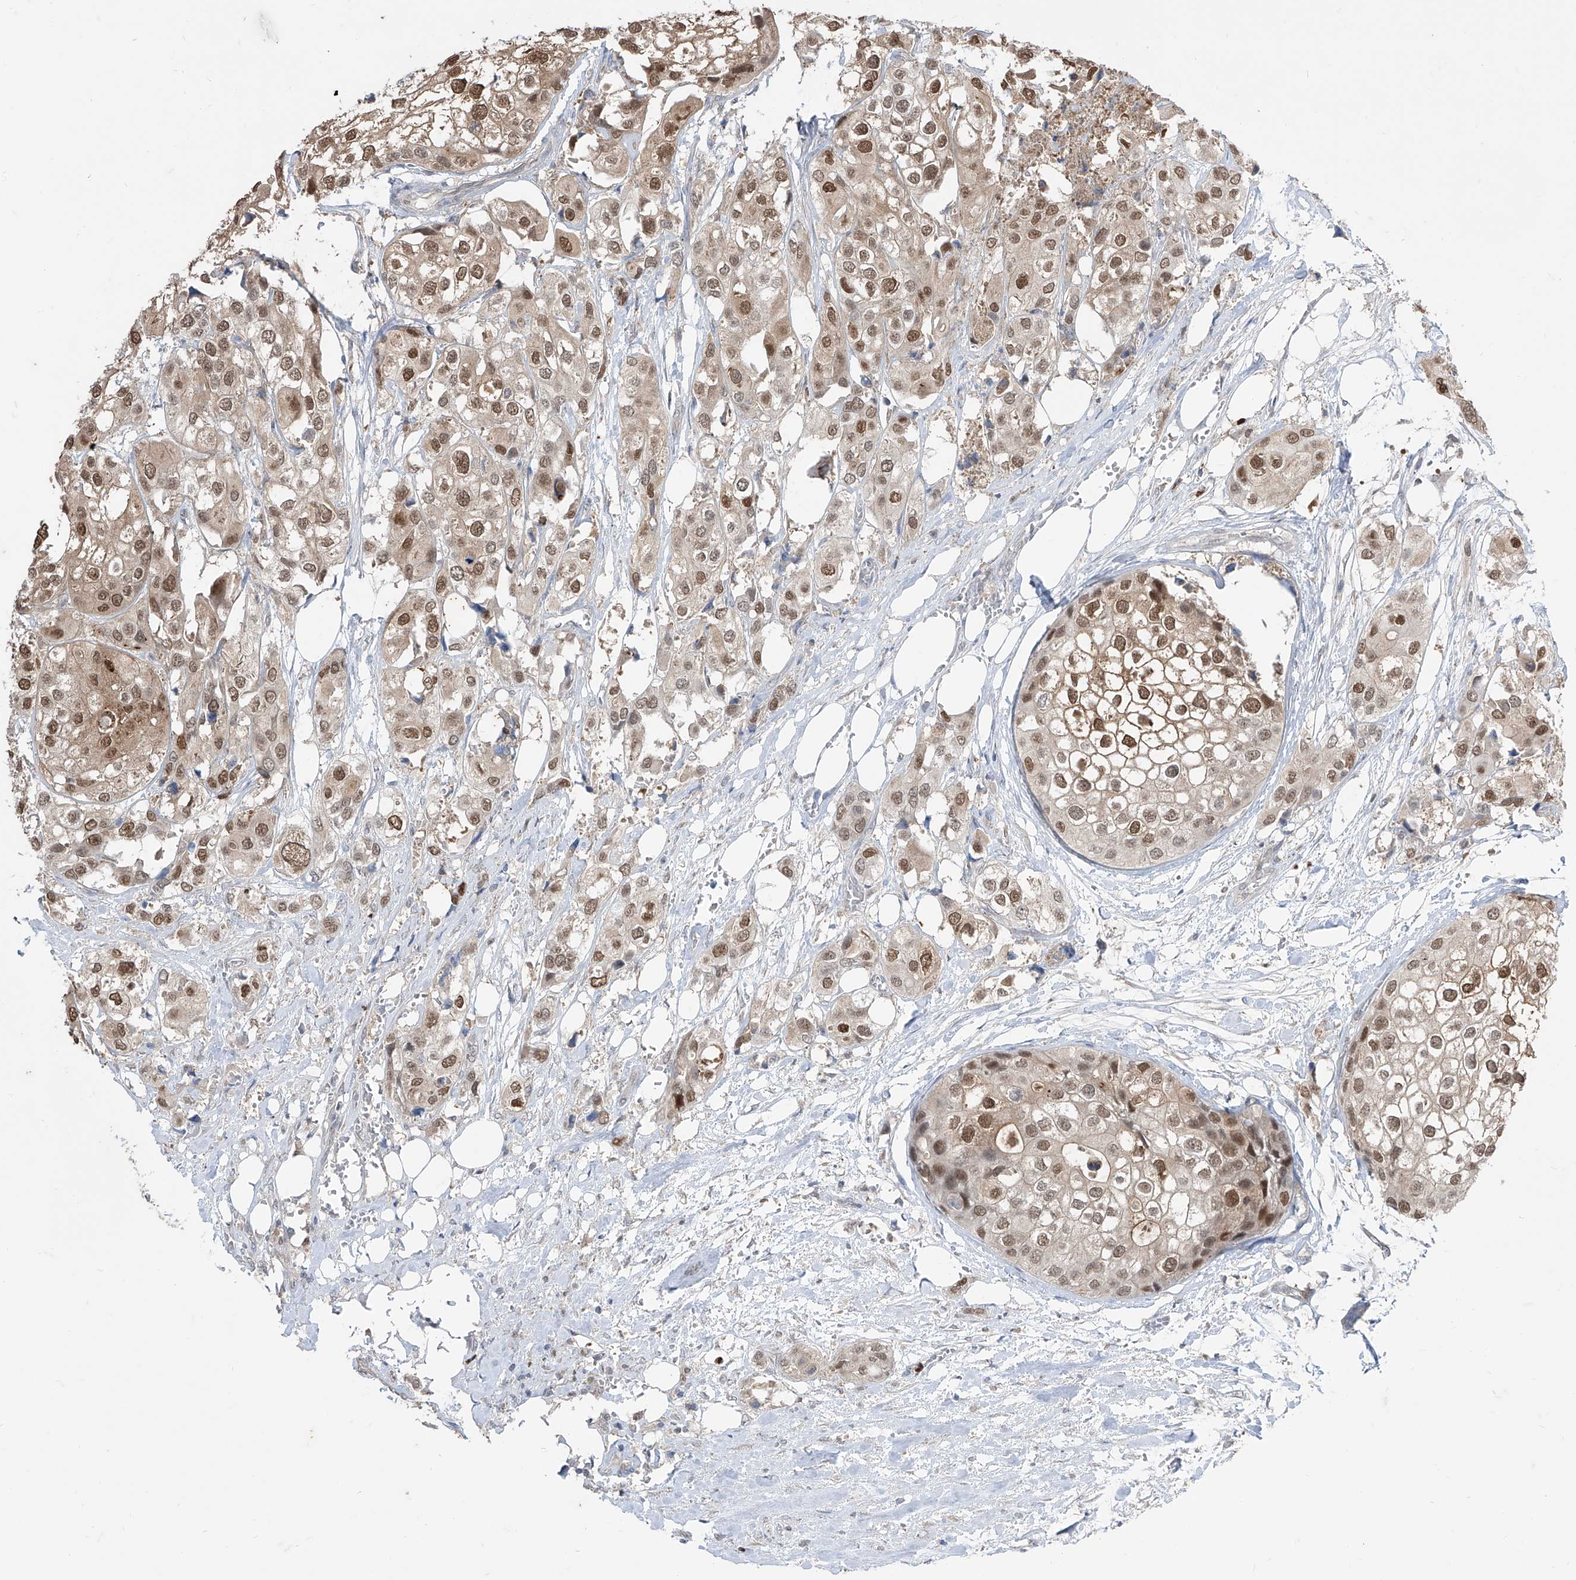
{"staining": {"intensity": "moderate", "quantity": ">75%", "location": "nuclear"}, "tissue": "urothelial cancer", "cell_type": "Tumor cells", "image_type": "cancer", "snomed": [{"axis": "morphology", "description": "Urothelial carcinoma, High grade"}, {"axis": "topography", "description": "Urinary bladder"}], "caption": "Immunohistochemistry (IHC) micrograph of human high-grade urothelial carcinoma stained for a protein (brown), which reveals medium levels of moderate nuclear expression in approximately >75% of tumor cells.", "gene": "BROX", "patient": {"sex": "male", "age": 64}}